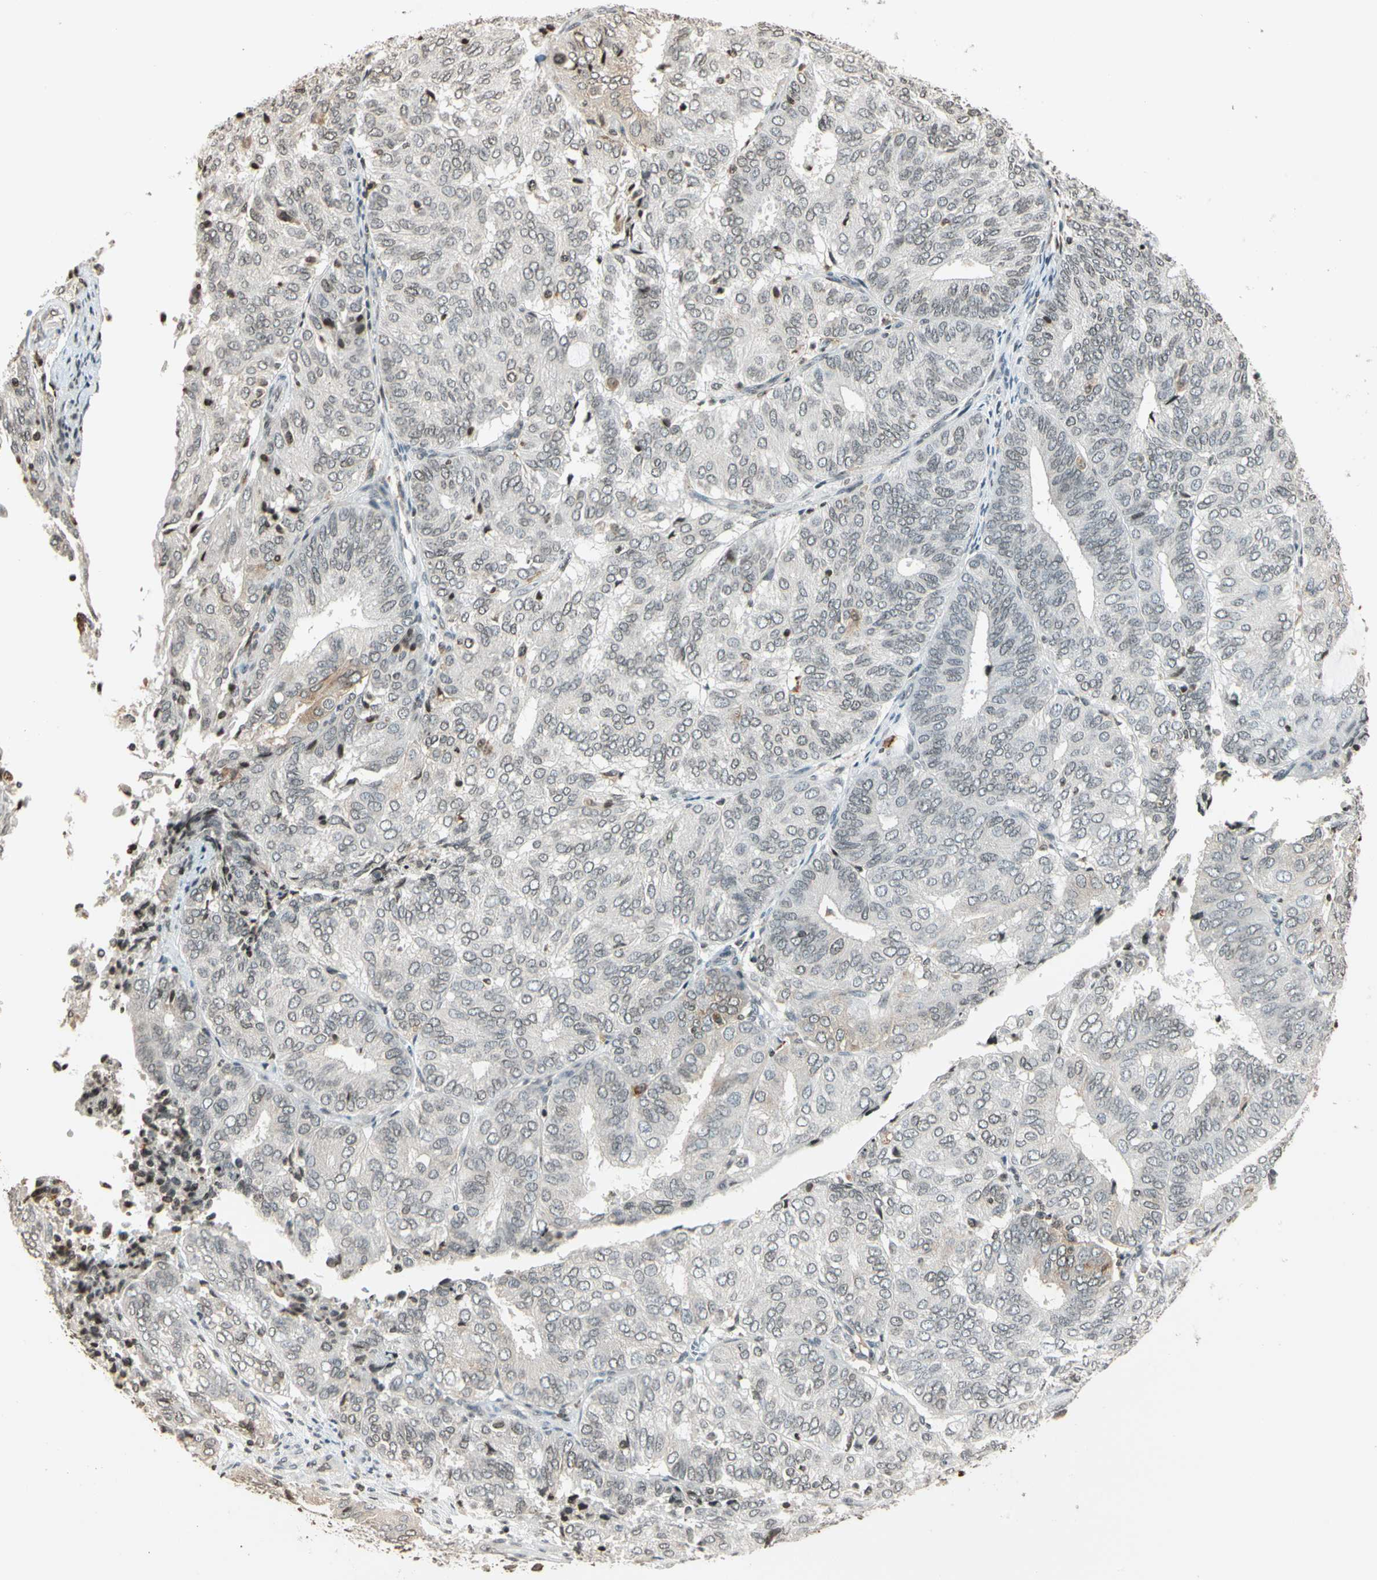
{"staining": {"intensity": "weak", "quantity": "<25%", "location": "nuclear"}, "tissue": "endometrial cancer", "cell_type": "Tumor cells", "image_type": "cancer", "snomed": [{"axis": "morphology", "description": "Adenocarcinoma, NOS"}, {"axis": "topography", "description": "Uterus"}], "caption": "A histopathology image of endometrial adenocarcinoma stained for a protein shows no brown staining in tumor cells. (Stains: DAB IHC with hematoxylin counter stain, Microscopy: brightfield microscopy at high magnification).", "gene": "FER", "patient": {"sex": "female", "age": 60}}